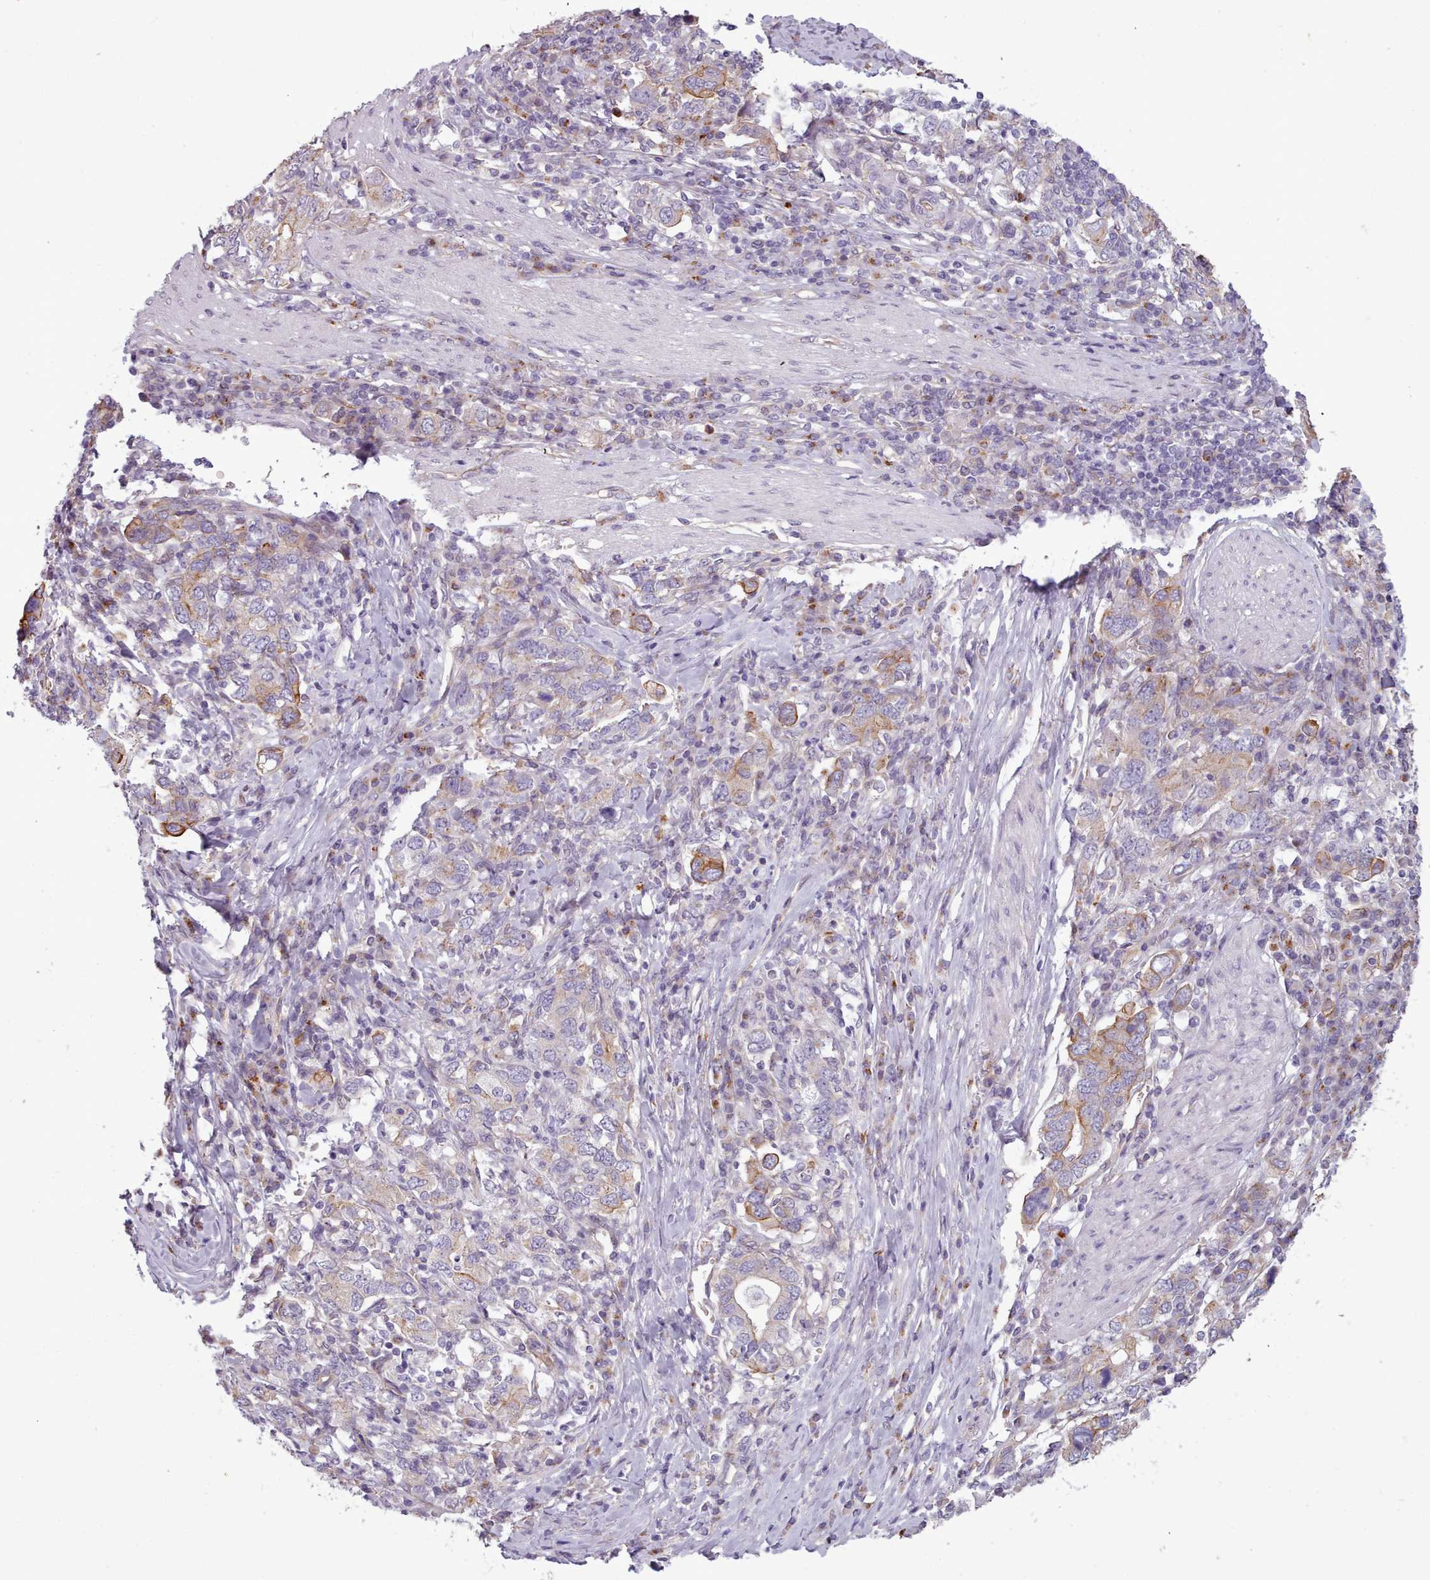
{"staining": {"intensity": "moderate", "quantity": "<25%", "location": "cytoplasmic/membranous"}, "tissue": "stomach cancer", "cell_type": "Tumor cells", "image_type": "cancer", "snomed": [{"axis": "morphology", "description": "Adenocarcinoma, NOS"}, {"axis": "topography", "description": "Stomach, upper"}, {"axis": "topography", "description": "Stomach"}], "caption": "Immunohistochemical staining of stomach cancer (adenocarcinoma) shows low levels of moderate cytoplasmic/membranous expression in approximately <25% of tumor cells. (brown staining indicates protein expression, while blue staining denotes nuclei).", "gene": "PLD4", "patient": {"sex": "male", "age": 62}}